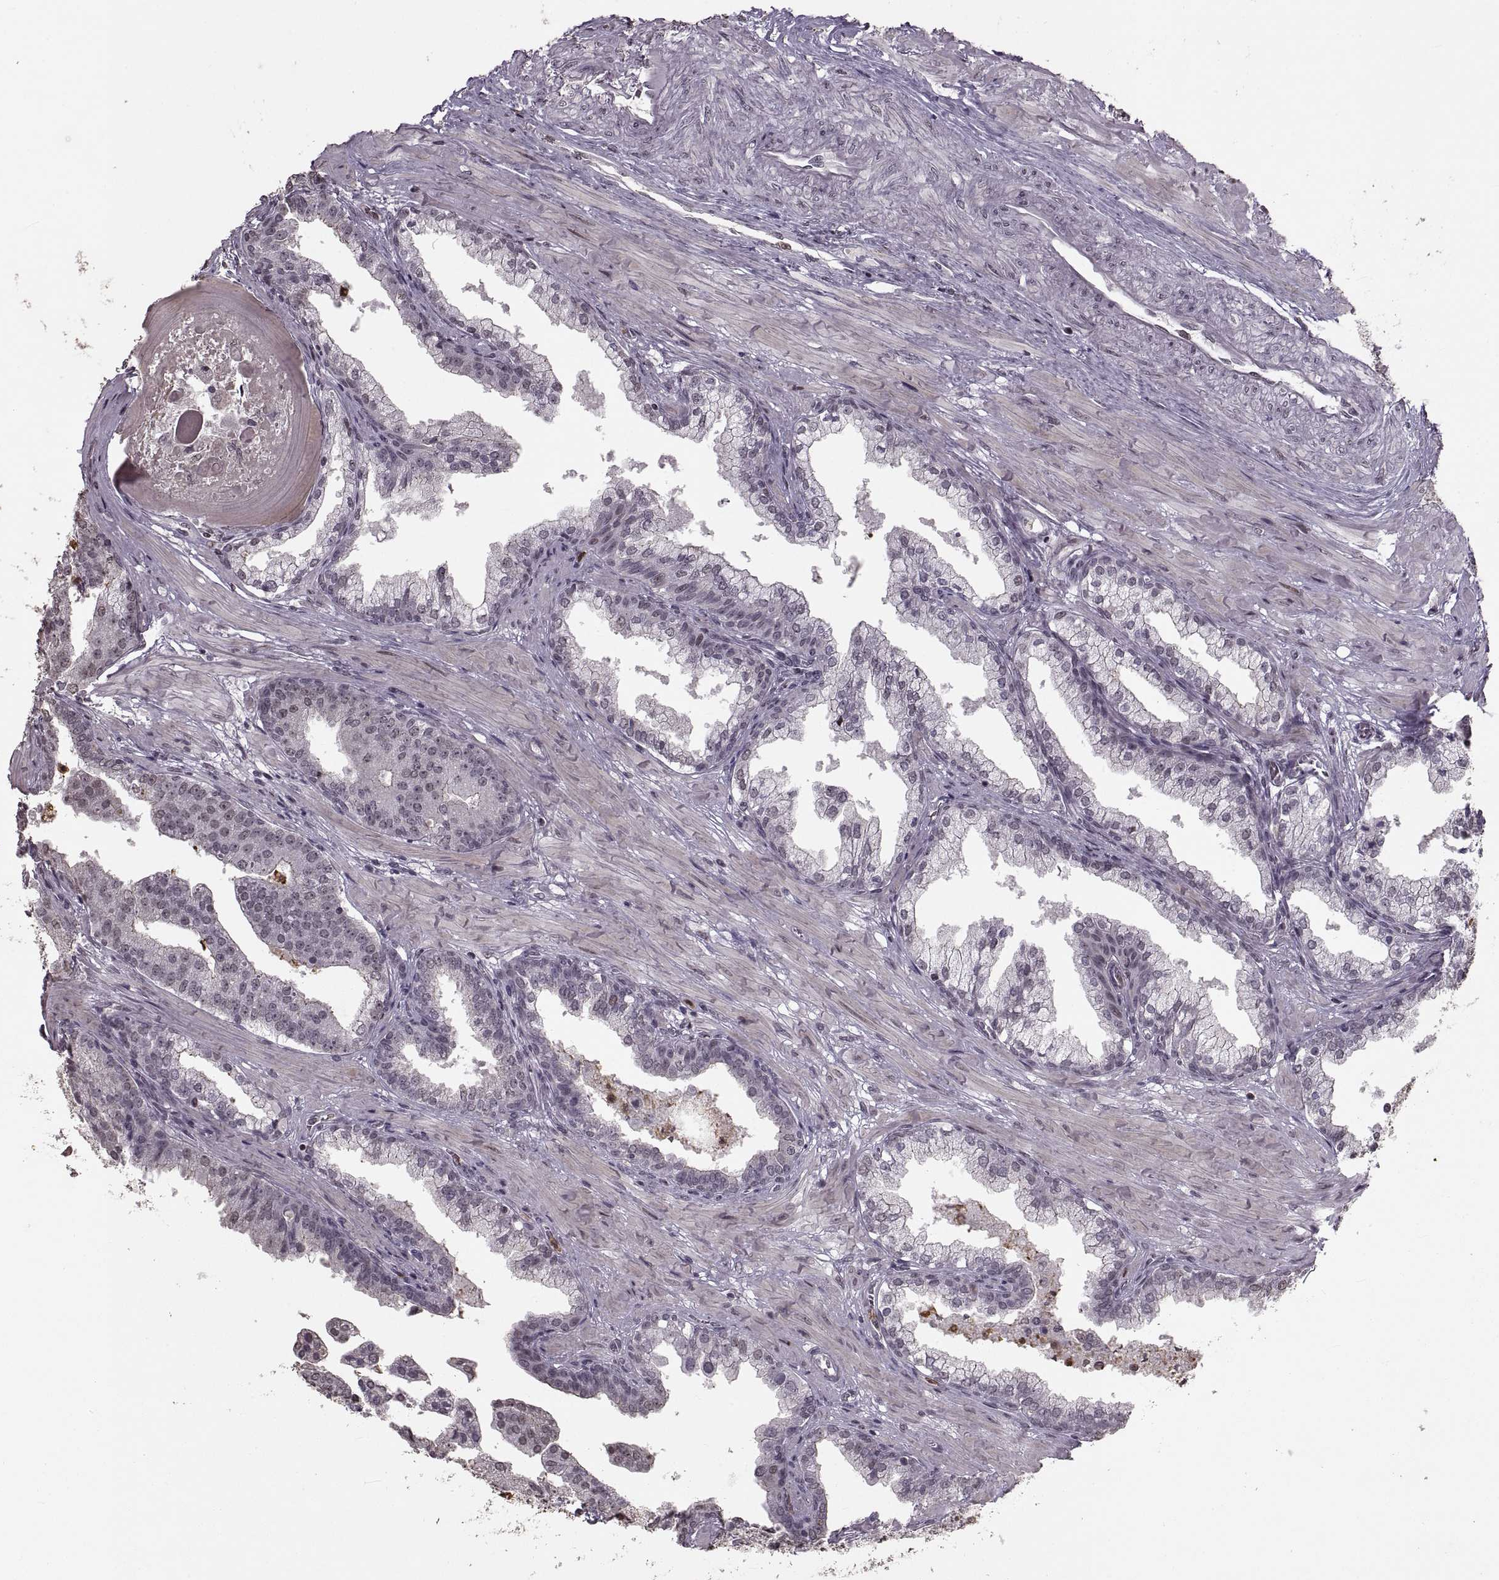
{"staining": {"intensity": "negative", "quantity": "none", "location": "none"}, "tissue": "prostate cancer", "cell_type": "Tumor cells", "image_type": "cancer", "snomed": [{"axis": "morphology", "description": "Adenocarcinoma, NOS"}, {"axis": "topography", "description": "Prostate and seminal vesicle, NOS"}, {"axis": "topography", "description": "Prostate"}], "caption": "There is no significant positivity in tumor cells of prostate adenocarcinoma.", "gene": "PALS1", "patient": {"sex": "male", "age": 44}}